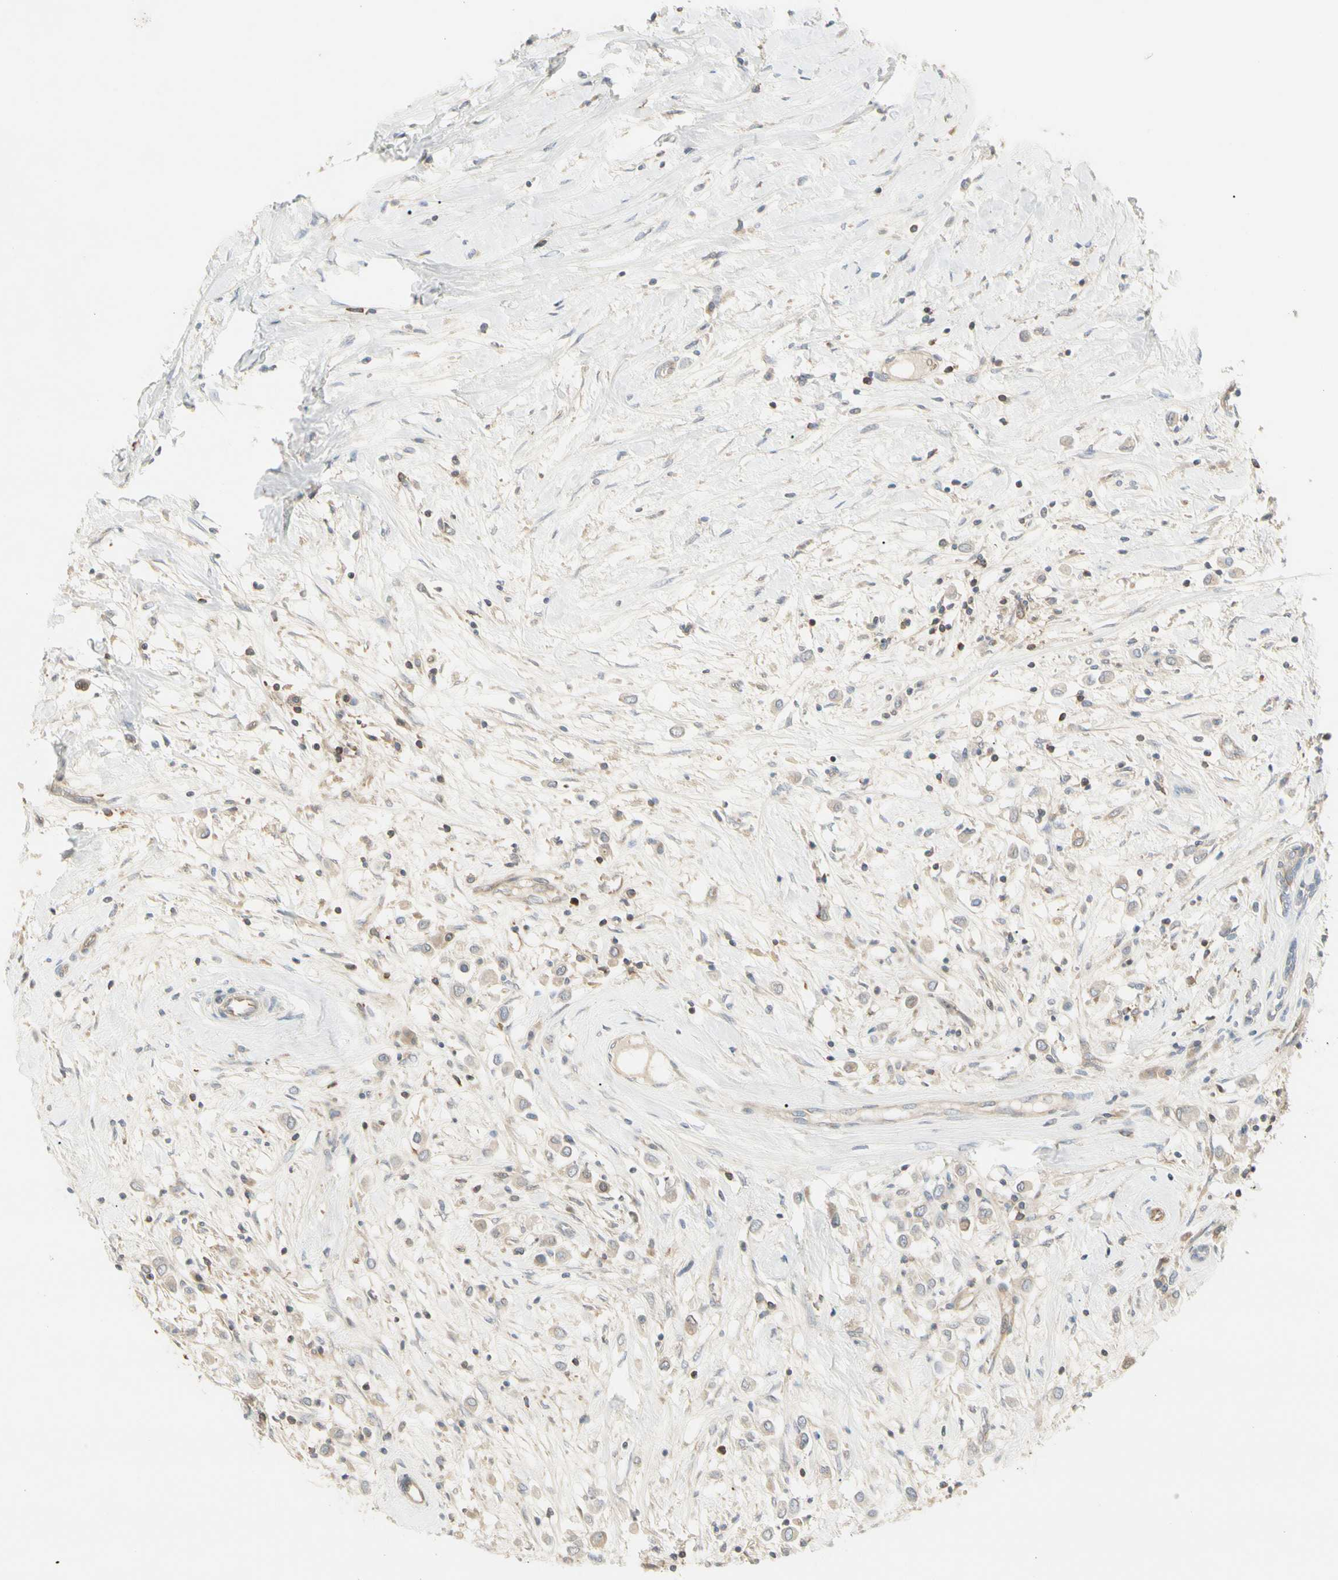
{"staining": {"intensity": "weak", "quantity": ">75%", "location": "cytoplasmic/membranous"}, "tissue": "breast cancer", "cell_type": "Tumor cells", "image_type": "cancer", "snomed": [{"axis": "morphology", "description": "Duct carcinoma"}, {"axis": "topography", "description": "Breast"}], "caption": "Breast cancer (infiltrating ductal carcinoma) stained for a protein (brown) exhibits weak cytoplasmic/membranous positive expression in approximately >75% of tumor cells.", "gene": "NFKB2", "patient": {"sex": "female", "age": 61}}